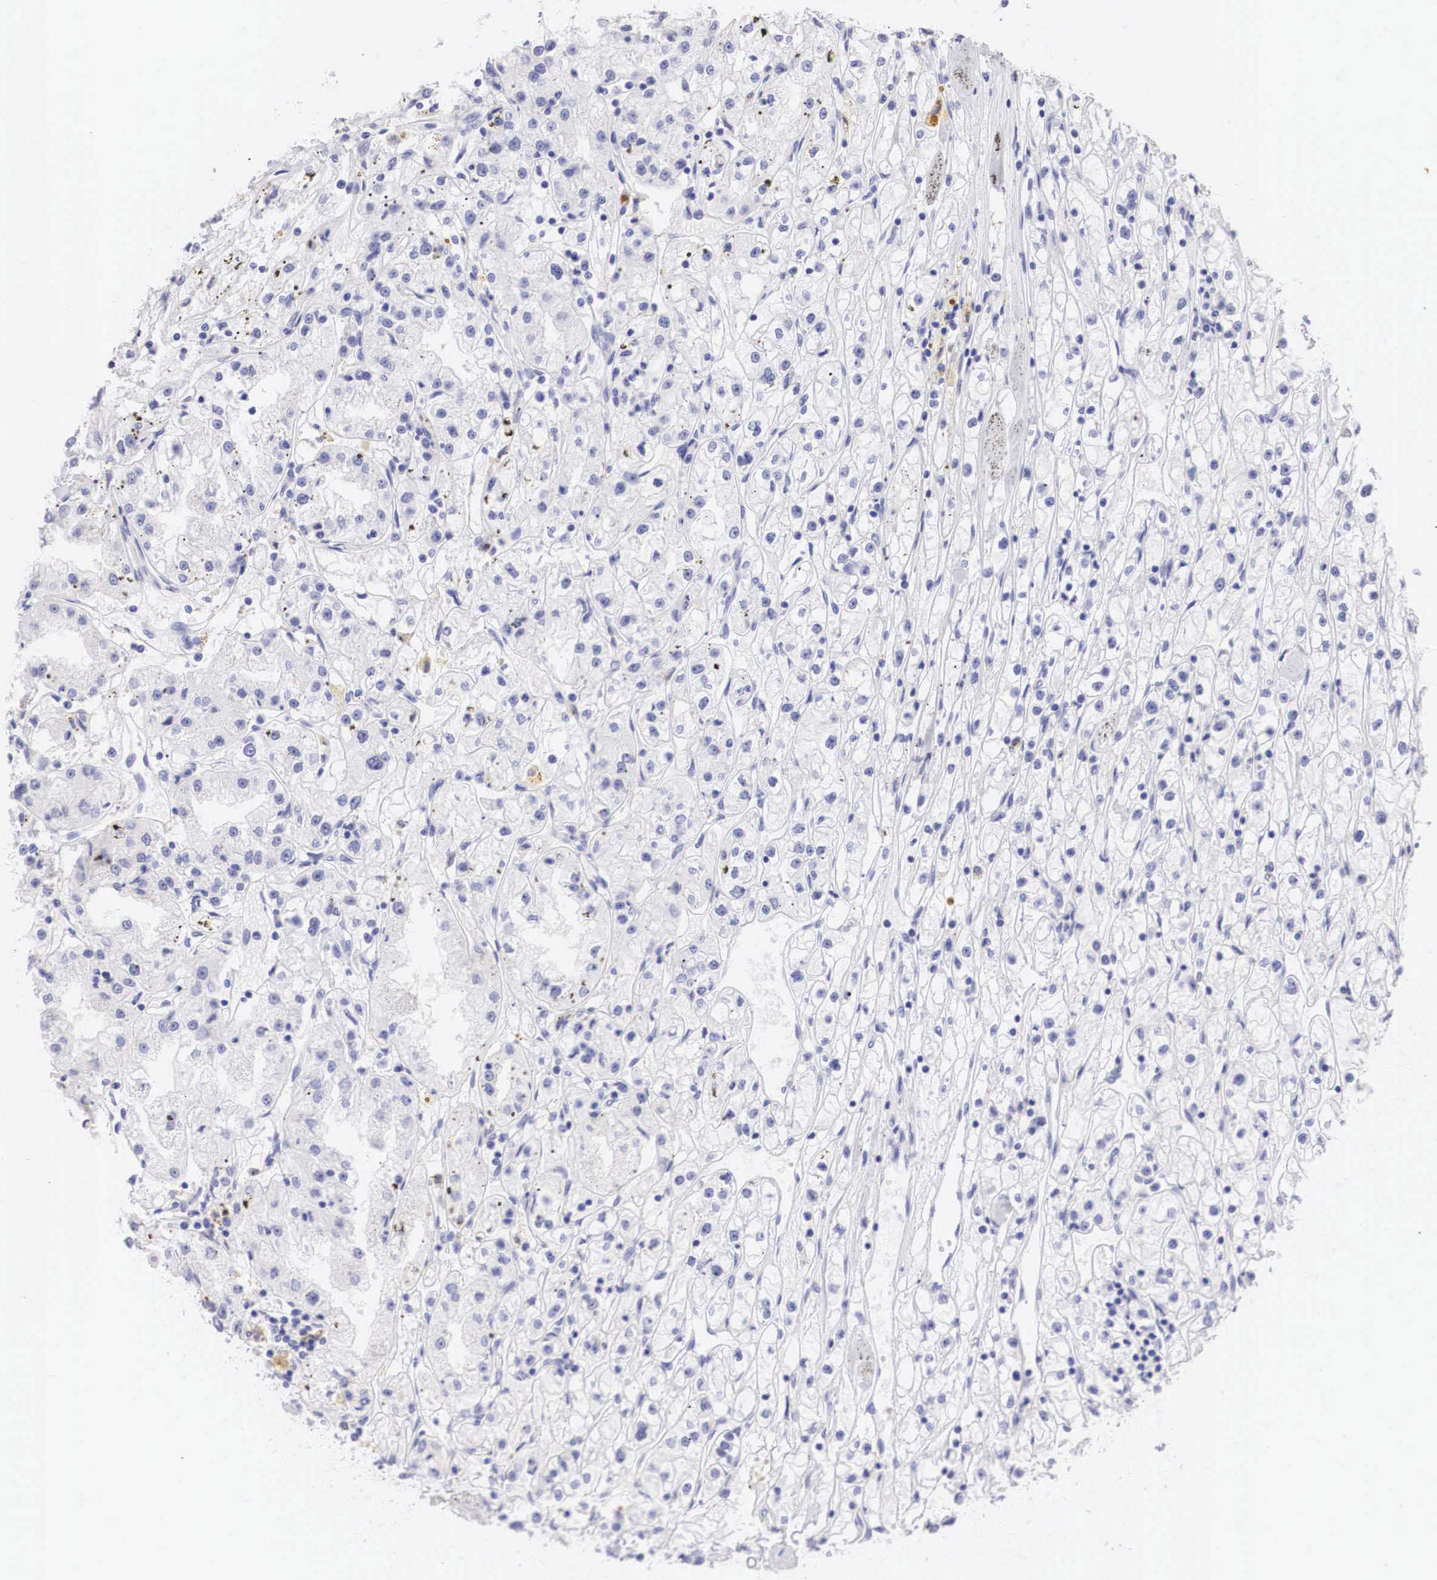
{"staining": {"intensity": "negative", "quantity": "none", "location": "none"}, "tissue": "renal cancer", "cell_type": "Tumor cells", "image_type": "cancer", "snomed": [{"axis": "morphology", "description": "Adenocarcinoma, NOS"}, {"axis": "topography", "description": "Kidney"}], "caption": "High power microscopy histopathology image of an immunohistochemistry image of renal cancer (adenocarcinoma), revealing no significant positivity in tumor cells.", "gene": "TYR", "patient": {"sex": "male", "age": 56}}